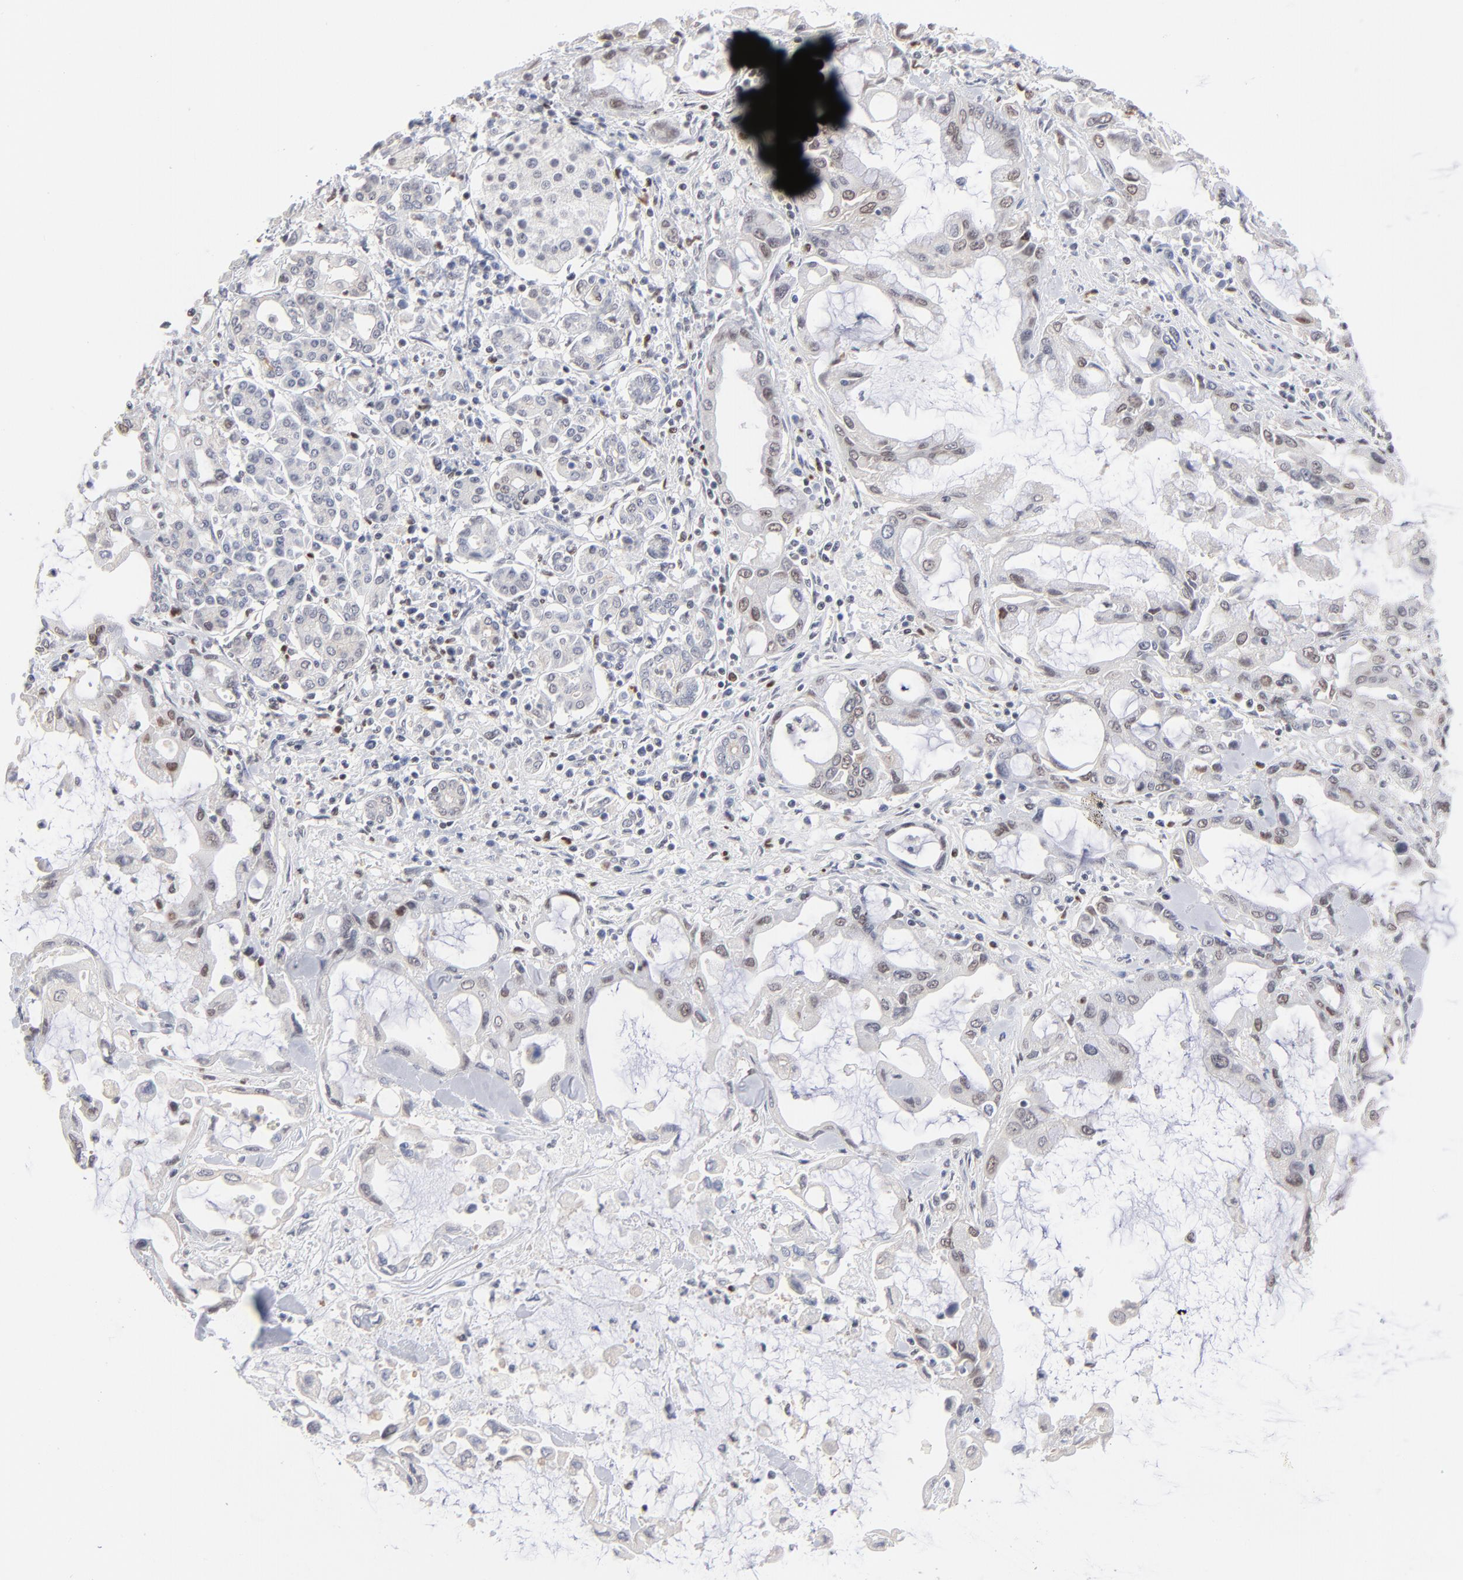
{"staining": {"intensity": "weak", "quantity": "25%-75%", "location": "nuclear"}, "tissue": "pancreatic cancer", "cell_type": "Tumor cells", "image_type": "cancer", "snomed": [{"axis": "morphology", "description": "Adenocarcinoma, NOS"}, {"axis": "topography", "description": "Pancreas"}], "caption": "Protein staining shows weak nuclear expression in about 25%-75% of tumor cells in pancreatic adenocarcinoma.", "gene": "MAX", "patient": {"sex": "female", "age": 57}}